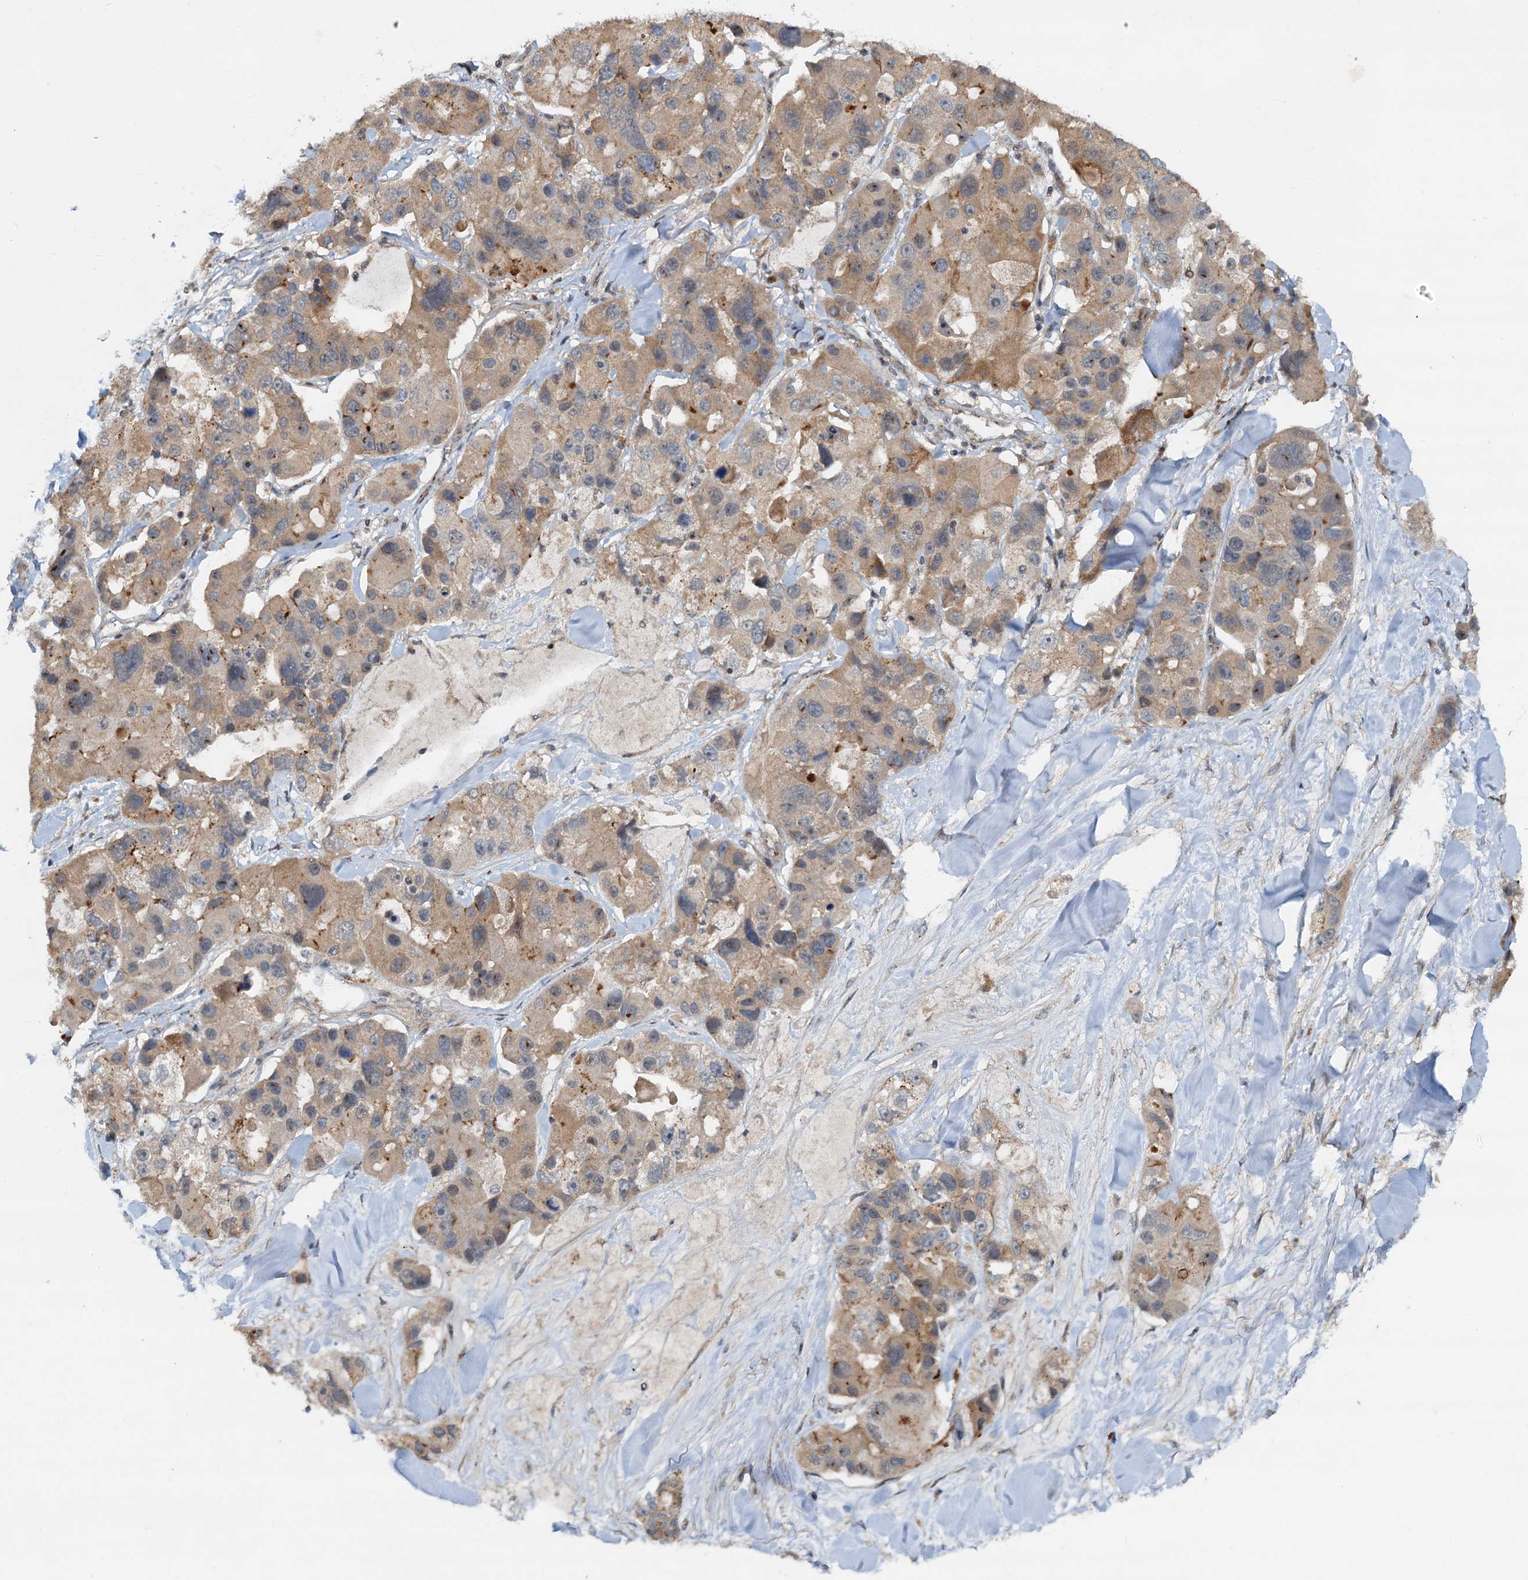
{"staining": {"intensity": "moderate", "quantity": "<25%", "location": "cytoplasmic/membranous"}, "tissue": "lung cancer", "cell_type": "Tumor cells", "image_type": "cancer", "snomed": [{"axis": "morphology", "description": "Adenocarcinoma, NOS"}, {"axis": "topography", "description": "Lung"}], "caption": "About <25% of tumor cells in human adenocarcinoma (lung) exhibit moderate cytoplasmic/membranous protein positivity as visualized by brown immunohistochemical staining.", "gene": "CEP68", "patient": {"sex": "female", "age": 54}}